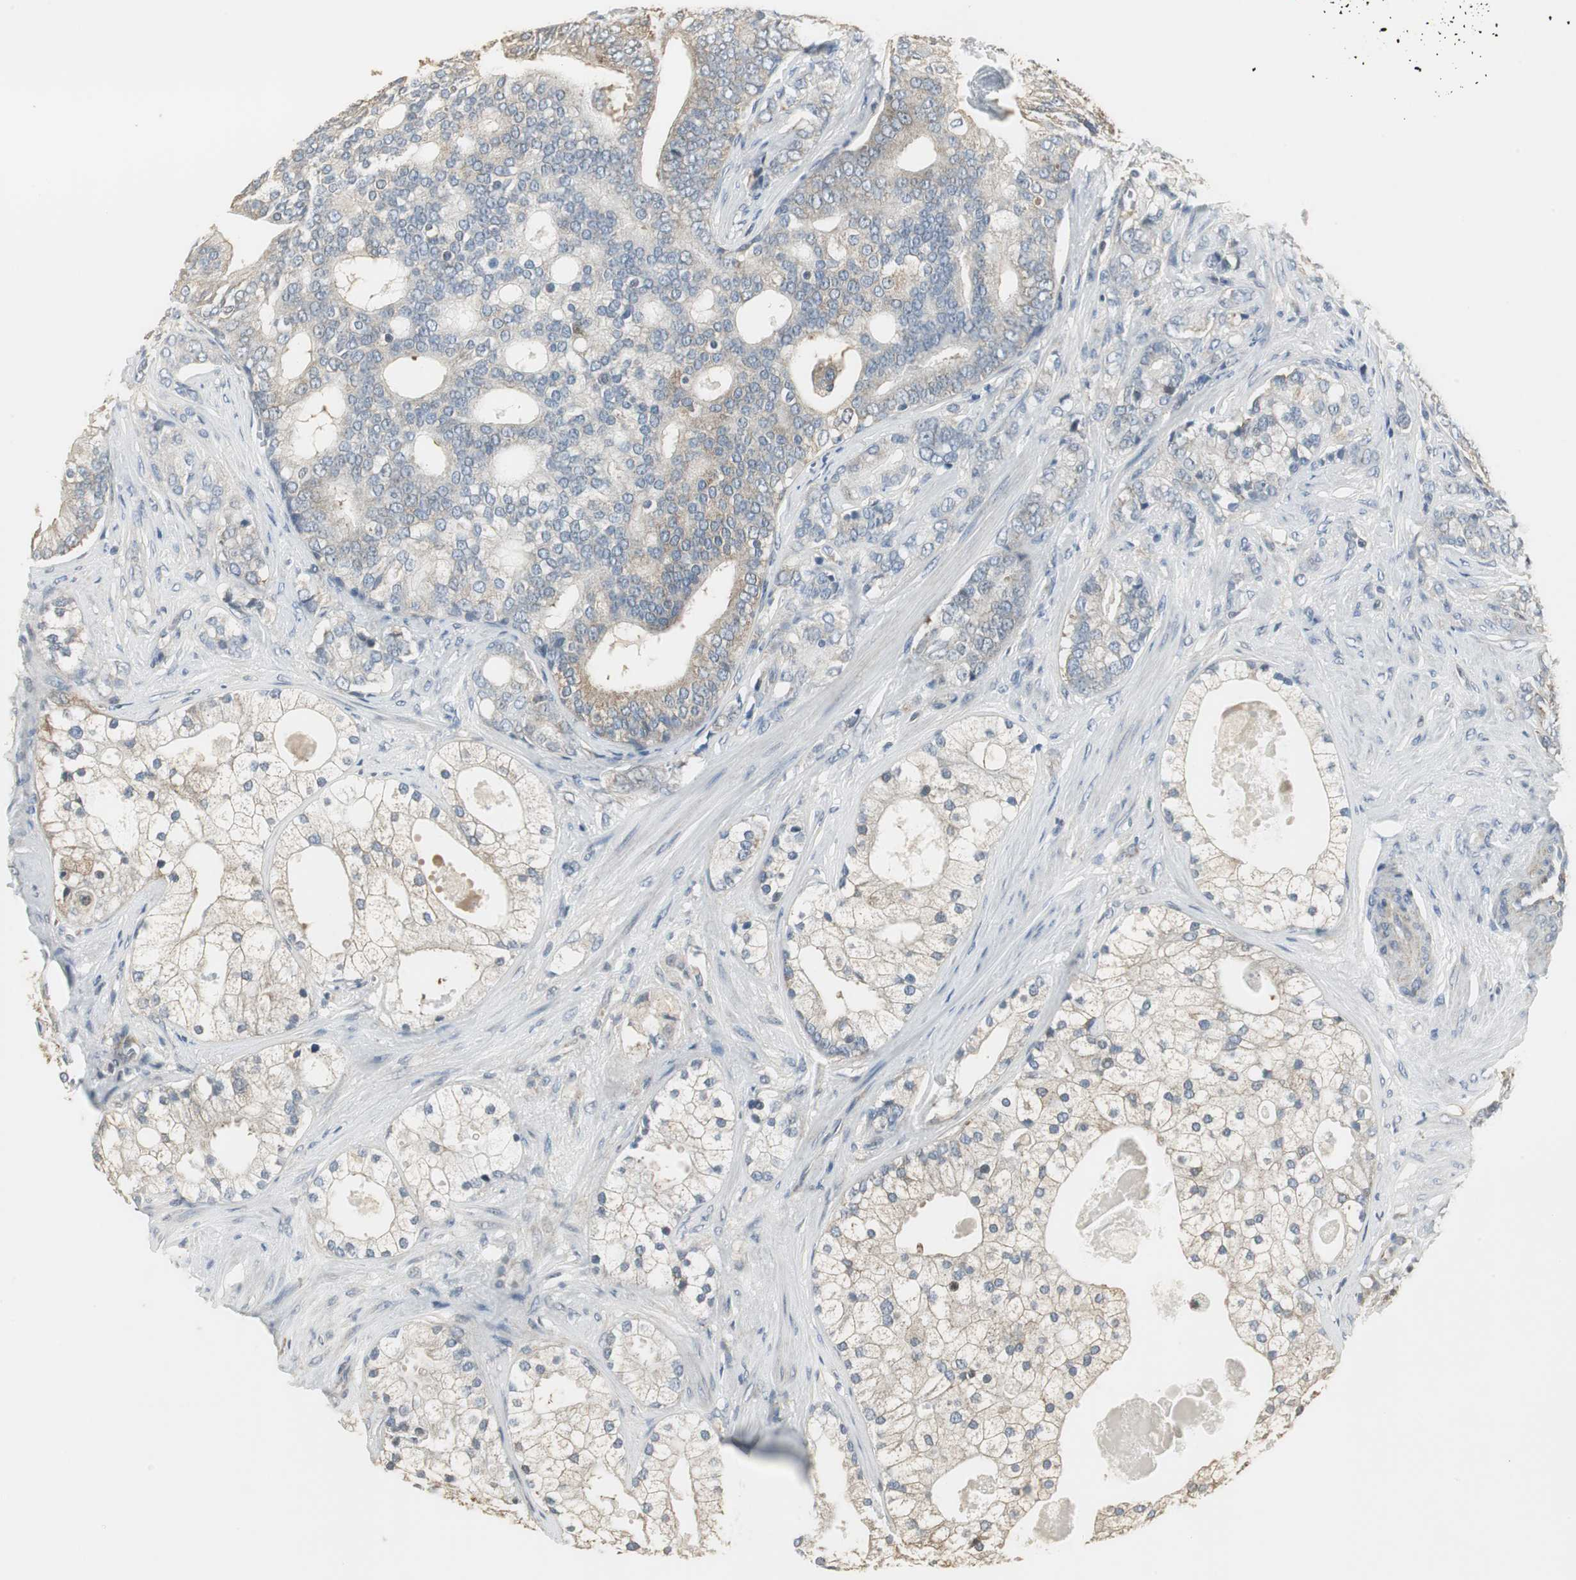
{"staining": {"intensity": "weak", "quantity": "25%-75%", "location": "cytoplasmic/membranous"}, "tissue": "prostate cancer", "cell_type": "Tumor cells", "image_type": "cancer", "snomed": [{"axis": "morphology", "description": "Adenocarcinoma, Low grade"}, {"axis": "topography", "description": "Prostate"}], "caption": "A brown stain highlights weak cytoplasmic/membranous expression of a protein in human prostate cancer (adenocarcinoma (low-grade)) tumor cells.", "gene": "CCT5", "patient": {"sex": "male", "age": 58}}